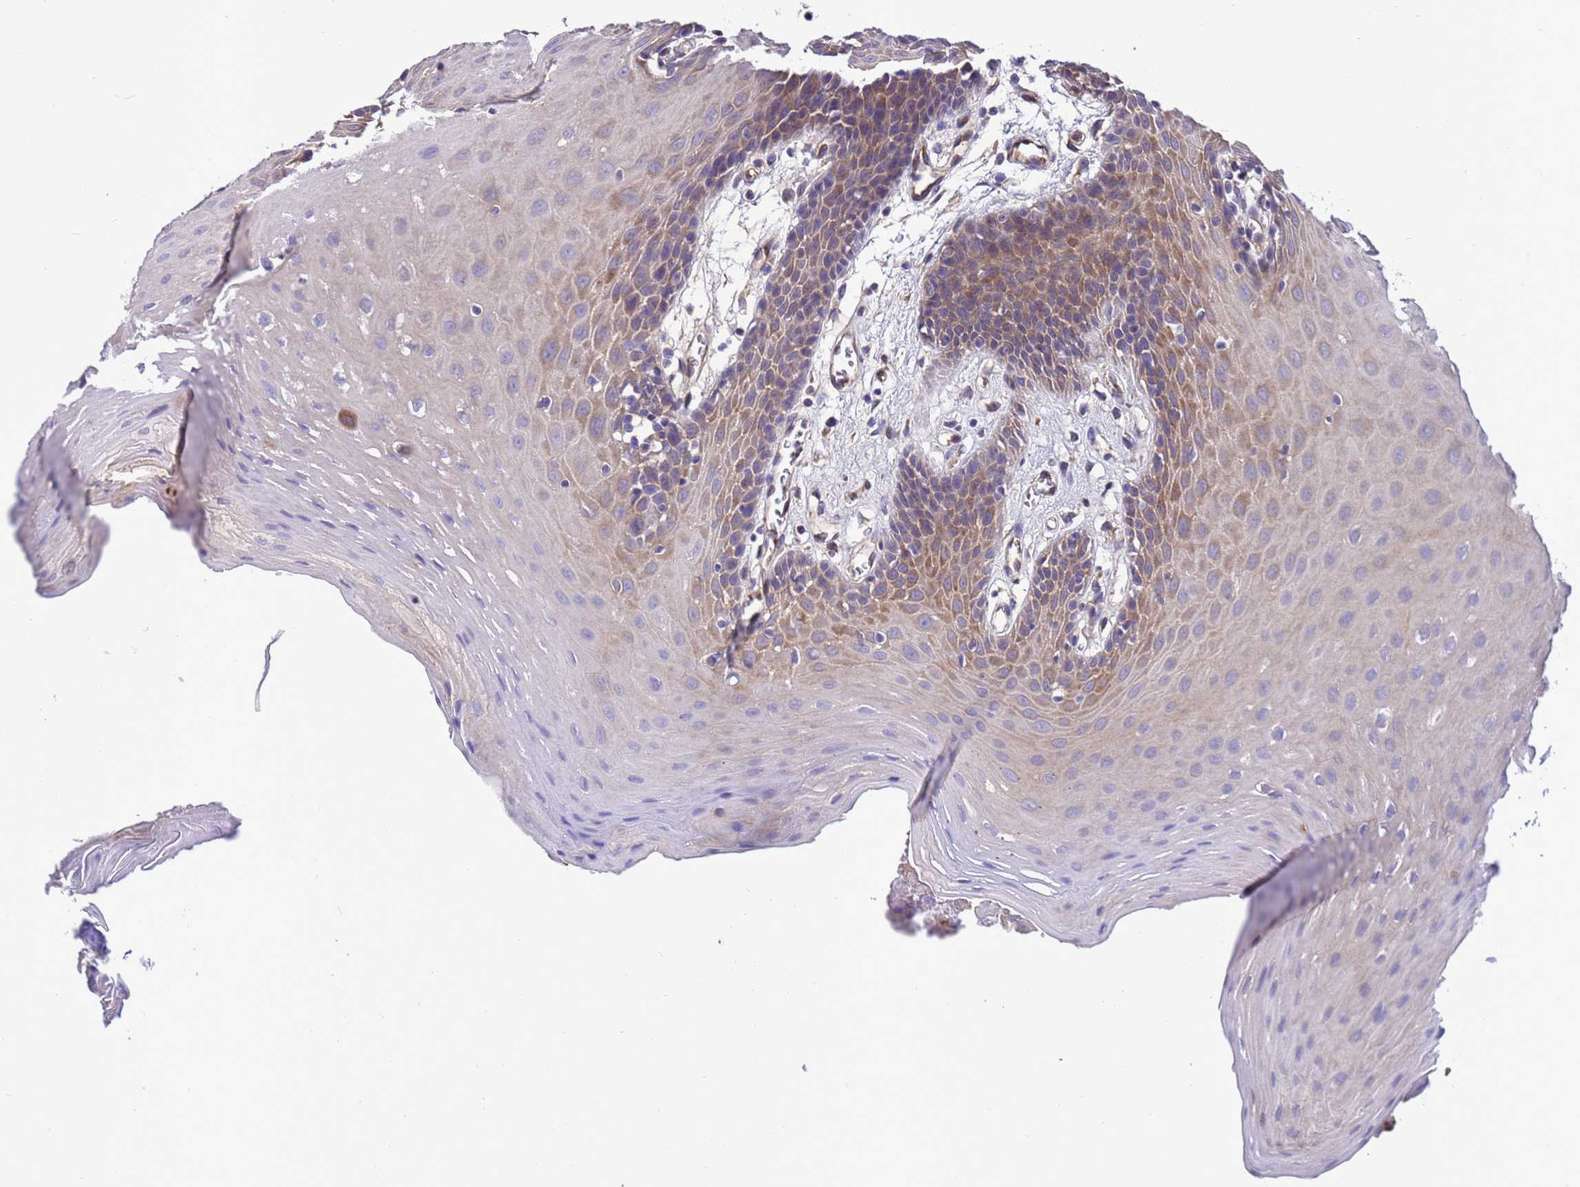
{"staining": {"intensity": "moderate", "quantity": "25%-75%", "location": "cytoplasmic/membranous"}, "tissue": "oral mucosa", "cell_type": "Squamous epithelial cells", "image_type": "normal", "snomed": [{"axis": "morphology", "description": "Normal tissue, NOS"}, {"axis": "topography", "description": "Skeletal muscle"}, {"axis": "topography", "description": "Oral tissue"}, {"axis": "topography", "description": "Salivary gland"}, {"axis": "topography", "description": "Peripheral nerve tissue"}], "caption": "Protein positivity by immunohistochemistry (IHC) exhibits moderate cytoplasmic/membranous positivity in about 25%-75% of squamous epithelial cells in benign oral mucosa.", "gene": "RABEP2", "patient": {"sex": "male", "age": 54}}